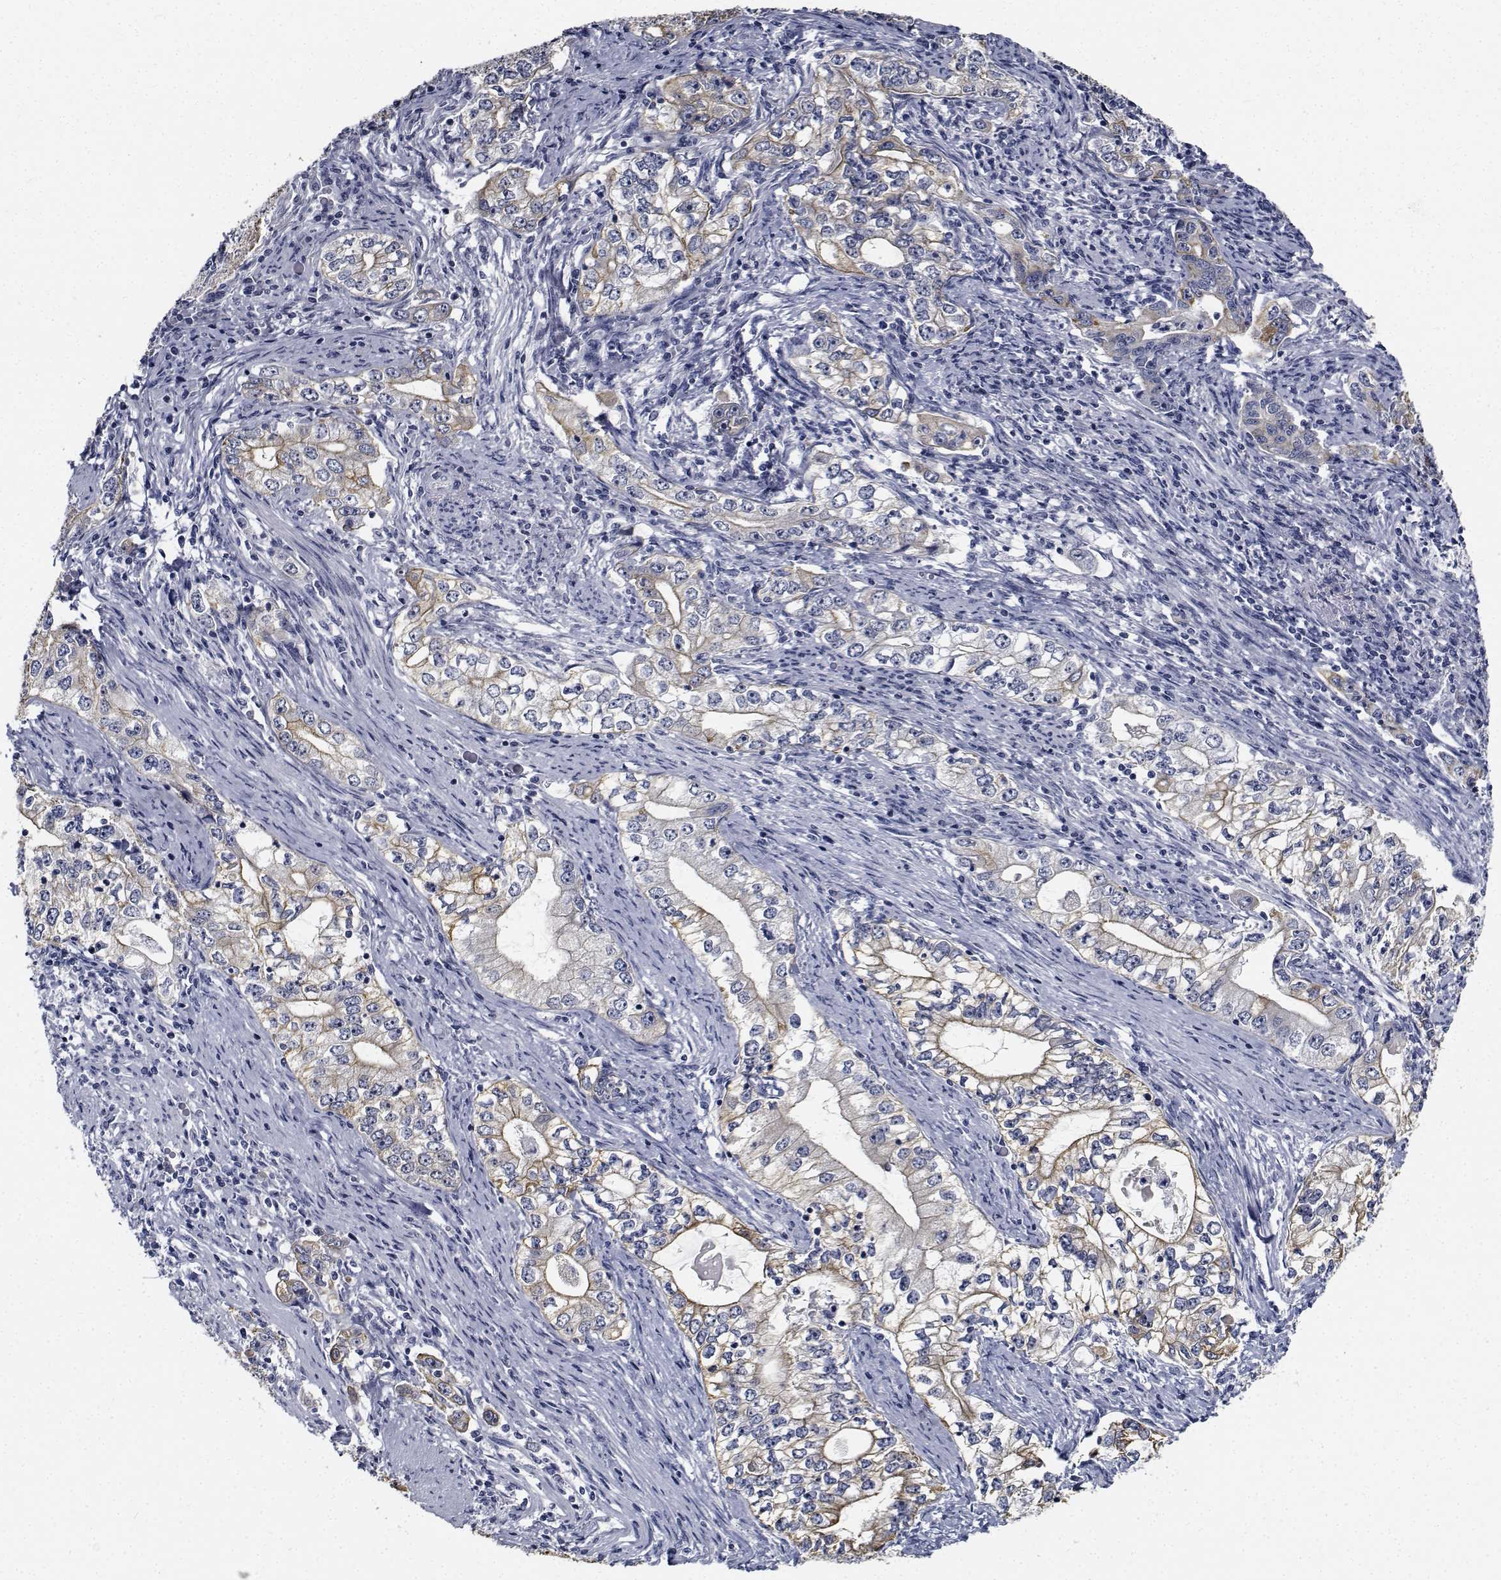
{"staining": {"intensity": "weak", "quantity": ">75%", "location": "cytoplasmic/membranous"}, "tissue": "stomach cancer", "cell_type": "Tumor cells", "image_type": "cancer", "snomed": [{"axis": "morphology", "description": "Adenocarcinoma, NOS"}, {"axis": "topography", "description": "Stomach, lower"}], "caption": "Stomach cancer stained for a protein displays weak cytoplasmic/membranous positivity in tumor cells.", "gene": "NVL", "patient": {"sex": "female", "age": 72}}